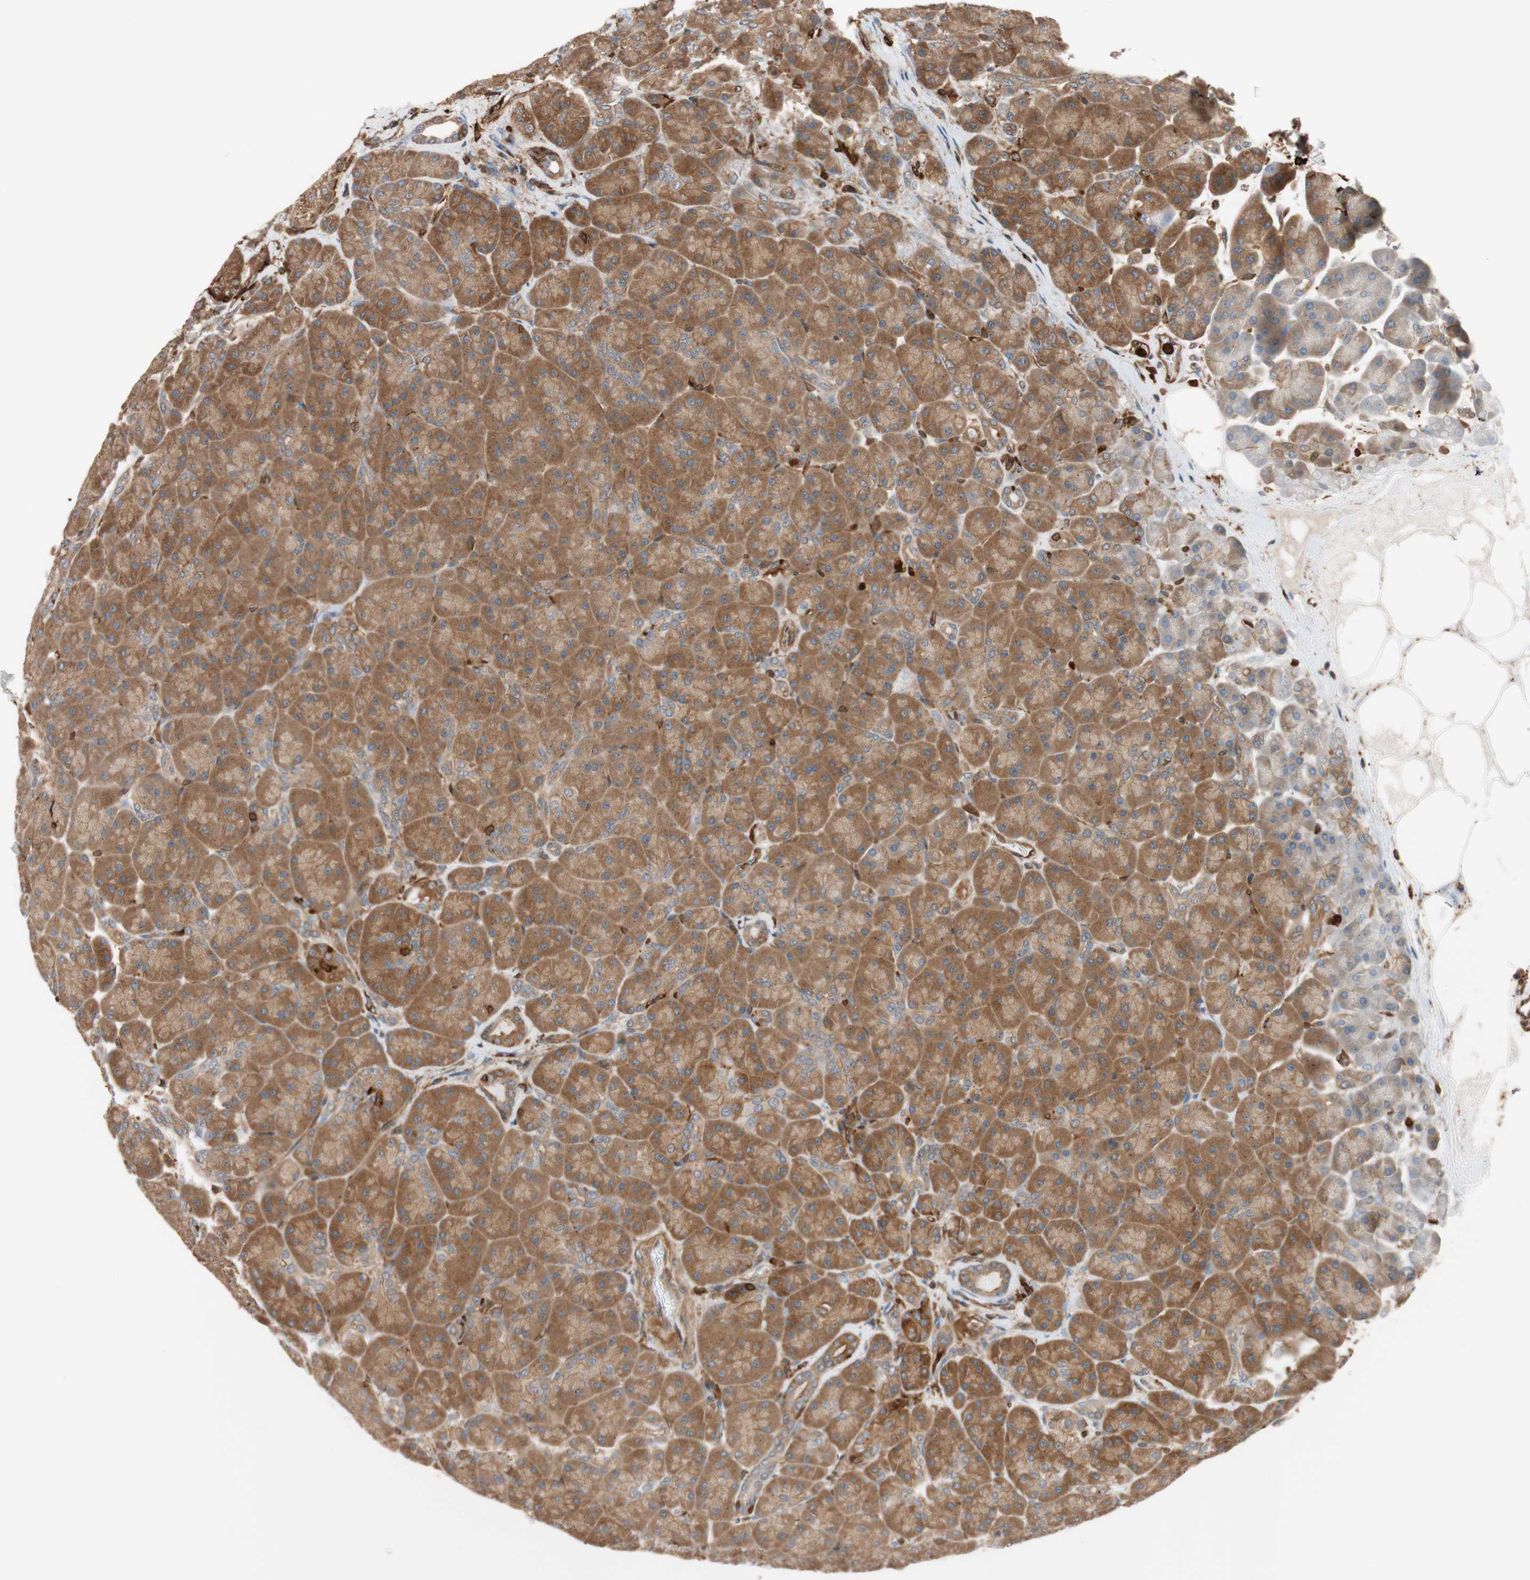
{"staining": {"intensity": "moderate", "quantity": ">75%", "location": "cytoplasmic/membranous"}, "tissue": "pancreas", "cell_type": "Exocrine glandular cells", "image_type": "normal", "snomed": [{"axis": "morphology", "description": "Normal tissue, NOS"}, {"axis": "topography", "description": "Pancreas"}], "caption": "DAB immunohistochemical staining of normal human pancreas displays moderate cytoplasmic/membranous protein staining in about >75% of exocrine glandular cells.", "gene": "VASP", "patient": {"sex": "male", "age": 66}}